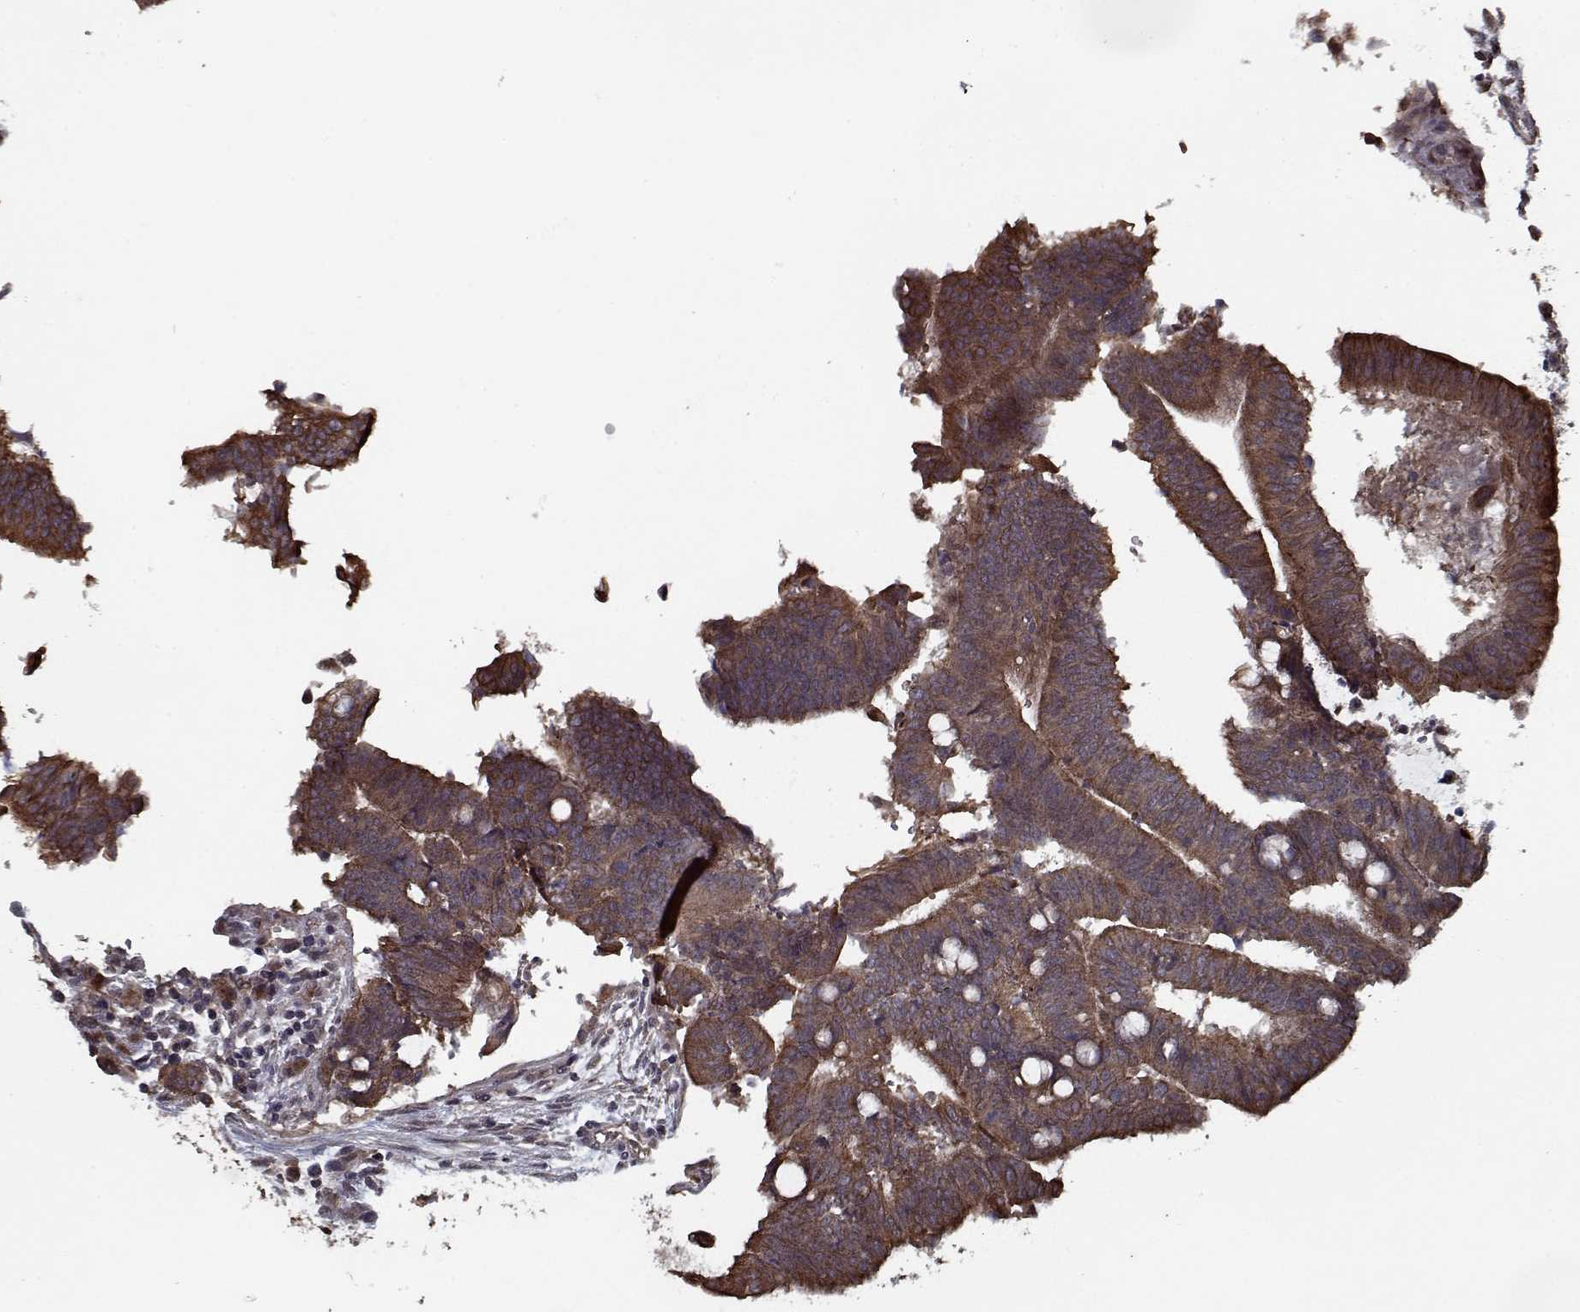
{"staining": {"intensity": "moderate", "quantity": ">75%", "location": "cytoplasmic/membranous"}, "tissue": "colorectal cancer", "cell_type": "Tumor cells", "image_type": "cancer", "snomed": [{"axis": "morphology", "description": "Adenocarcinoma, NOS"}, {"axis": "topography", "description": "Colon"}], "caption": "Protein staining displays moderate cytoplasmic/membranous positivity in approximately >75% of tumor cells in colorectal cancer. (DAB (3,3'-diaminobenzidine) IHC, brown staining for protein, blue staining for nuclei).", "gene": "NLK", "patient": {"sex": "female", "age": 43}}